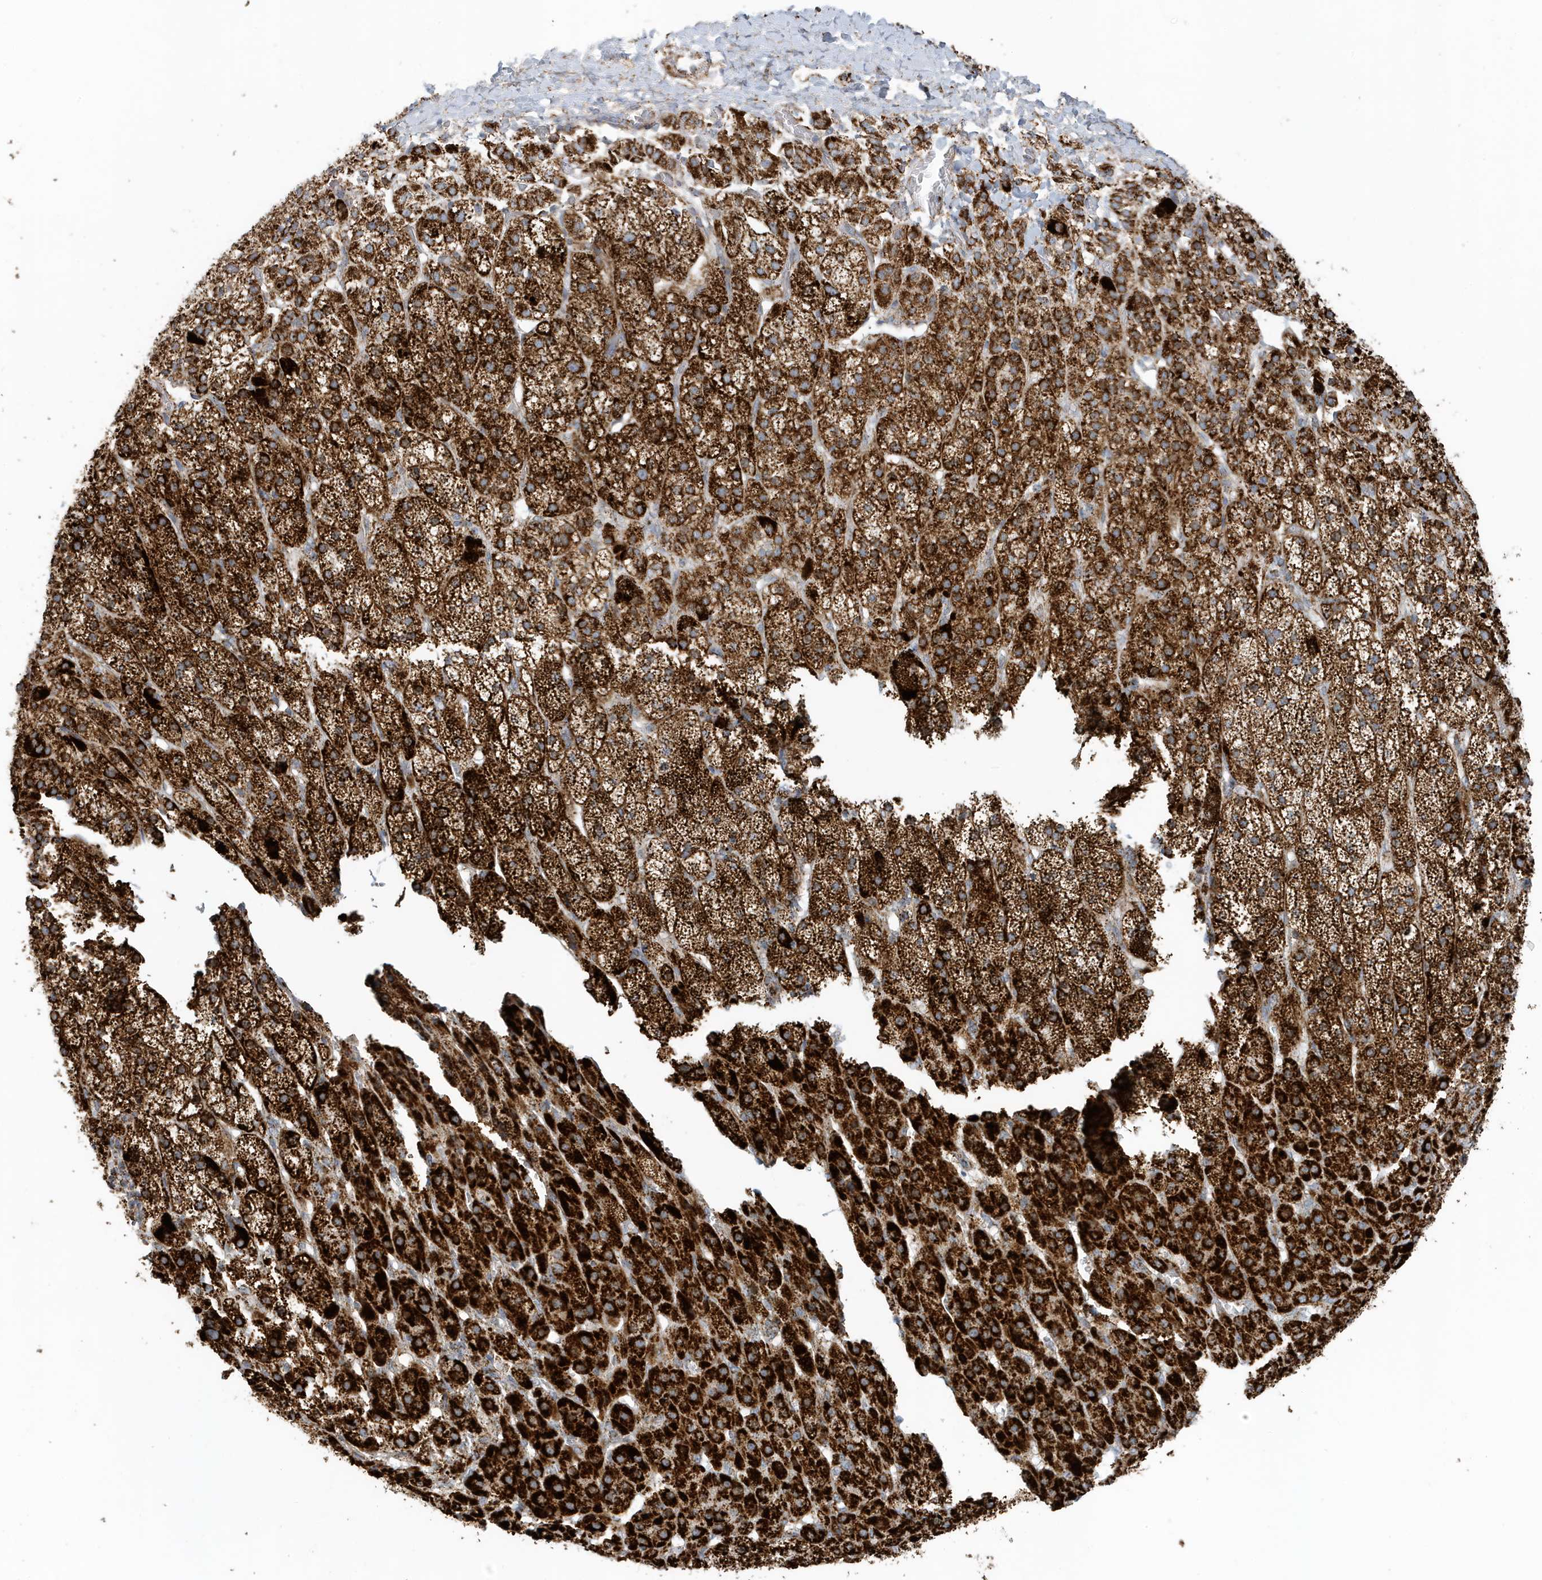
{"staining": {"intensity": "strong", "quantity": ">75%", "location": "cytoplasmic/membranous"}, "tissue": "adrenal gland", "cell_type": "Glandular cells", "image_type": "normal", "snomed": [{"axis": "morphology", "description": "Normal tissue, NOS"}, {"axis": "topography", "description": "Adrenal gland"}], "caption": "Immunohistochemical staining of unremarkable adrenal gland exhibits high levels of strong cytoplasmic/membranous positivity in about >75% of glandular cells. The protein of interest is stained brown, and the nuclei are stained in blue (DAB IHC with brightfield microscopy, high magnification).", "gene": "MAN1A1", "patient": {"sex": "female", "age": 57}}